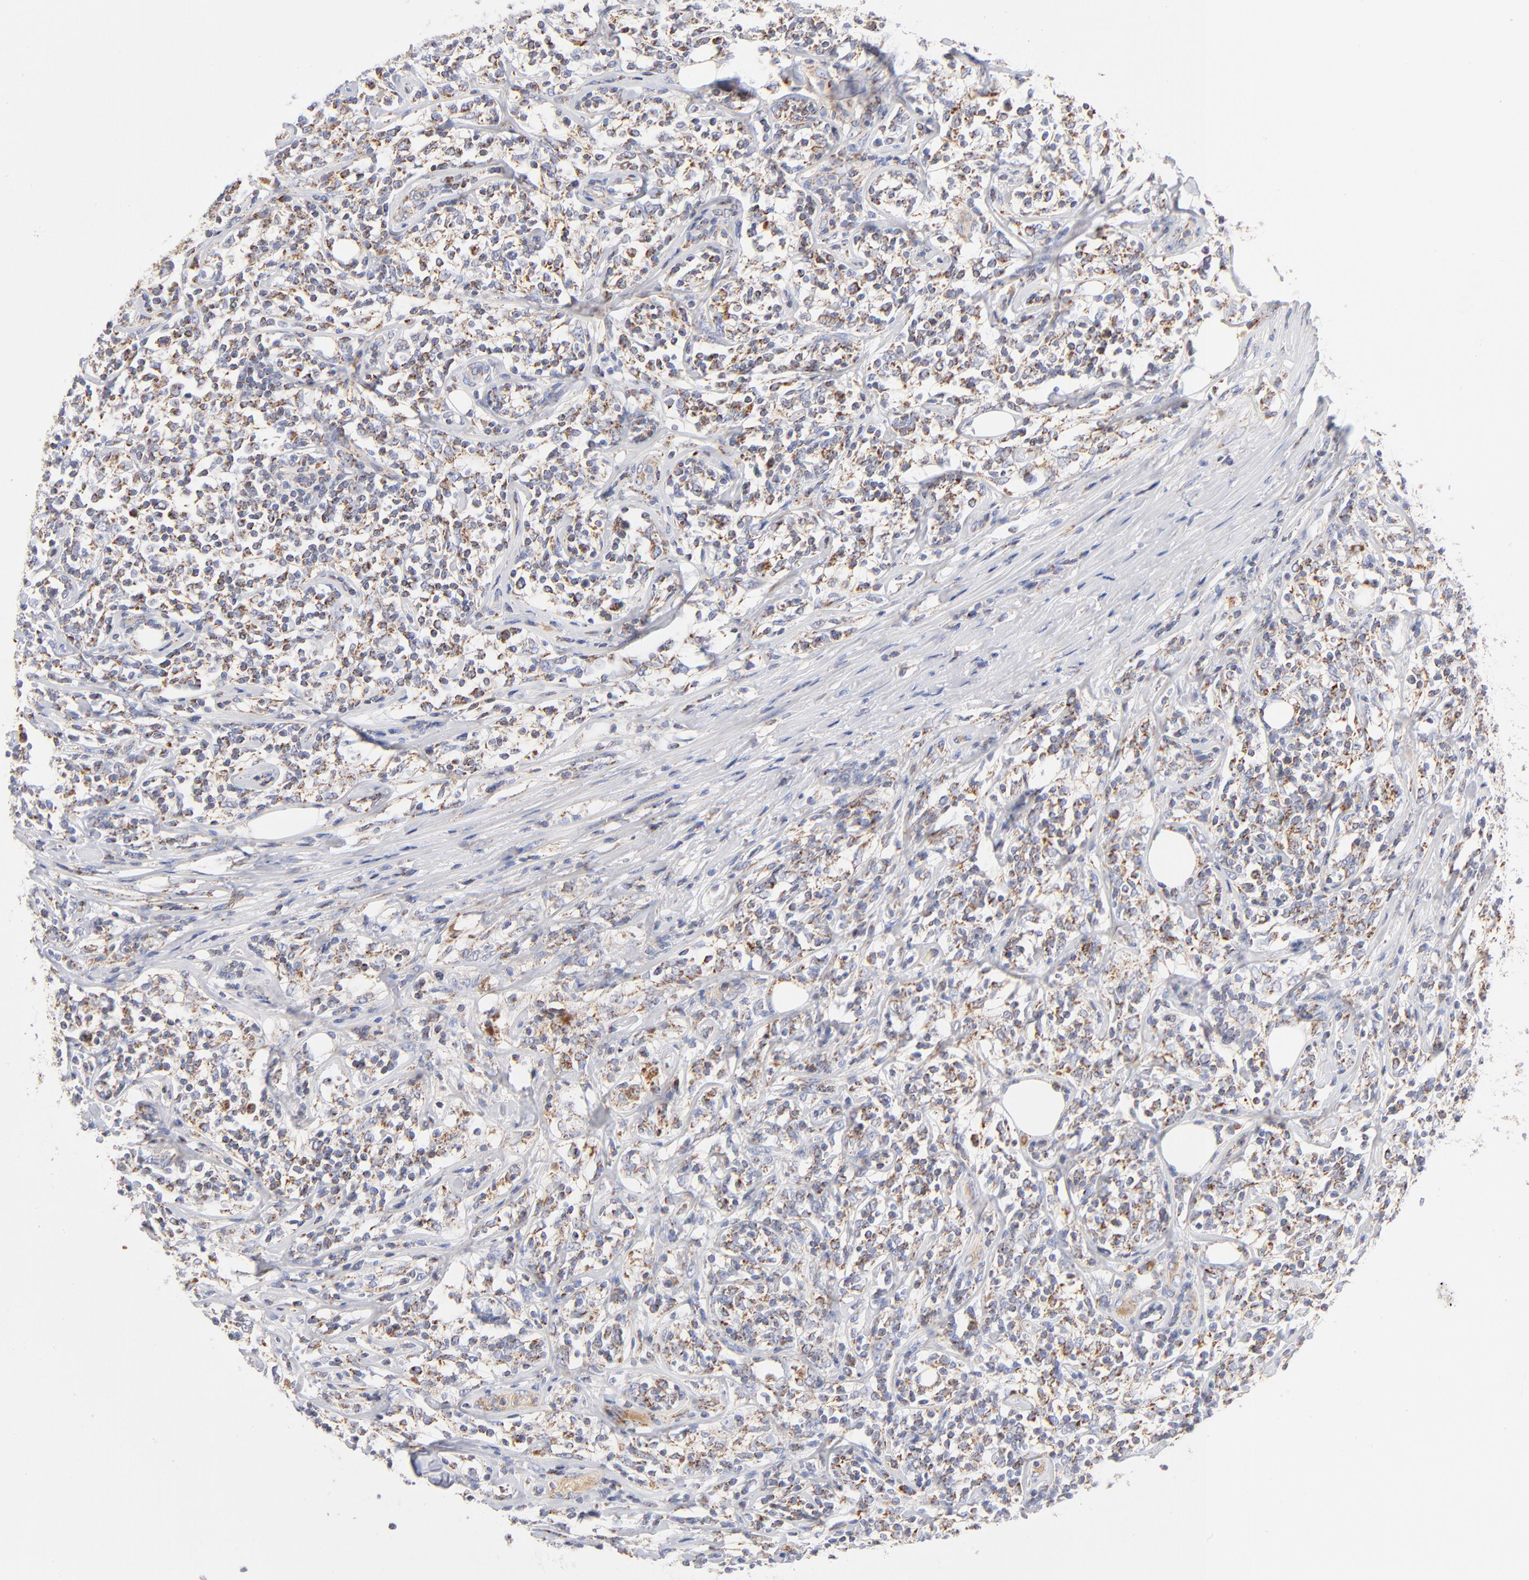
{"staining": {"intensity": "moderate", "quantity": "25%-75%", "location": "cytoplasmic/membranous"}, "tissue": "lymphoma", "cell_type": "Tumor cells", "image_type": "cancer", "snomed": [{"axis": "morphology", "description": "Malignant lymphoma, non-Hodgkin's type, High grade"}, {"axis": "topography", "description": "Lymph node"}], "caption": "Lymphoma tissue shows moderate cytoplasmic/membranous positivity in about 25%-75% of tumor cells (Stains: DAB (3,3'-diaminobenzidine) in brown, nuclei in blue, Microscopy: brightfield microscopy at high magnification).", "gene": "DLAT", "patient": {"sex": "female", "age": 84}}